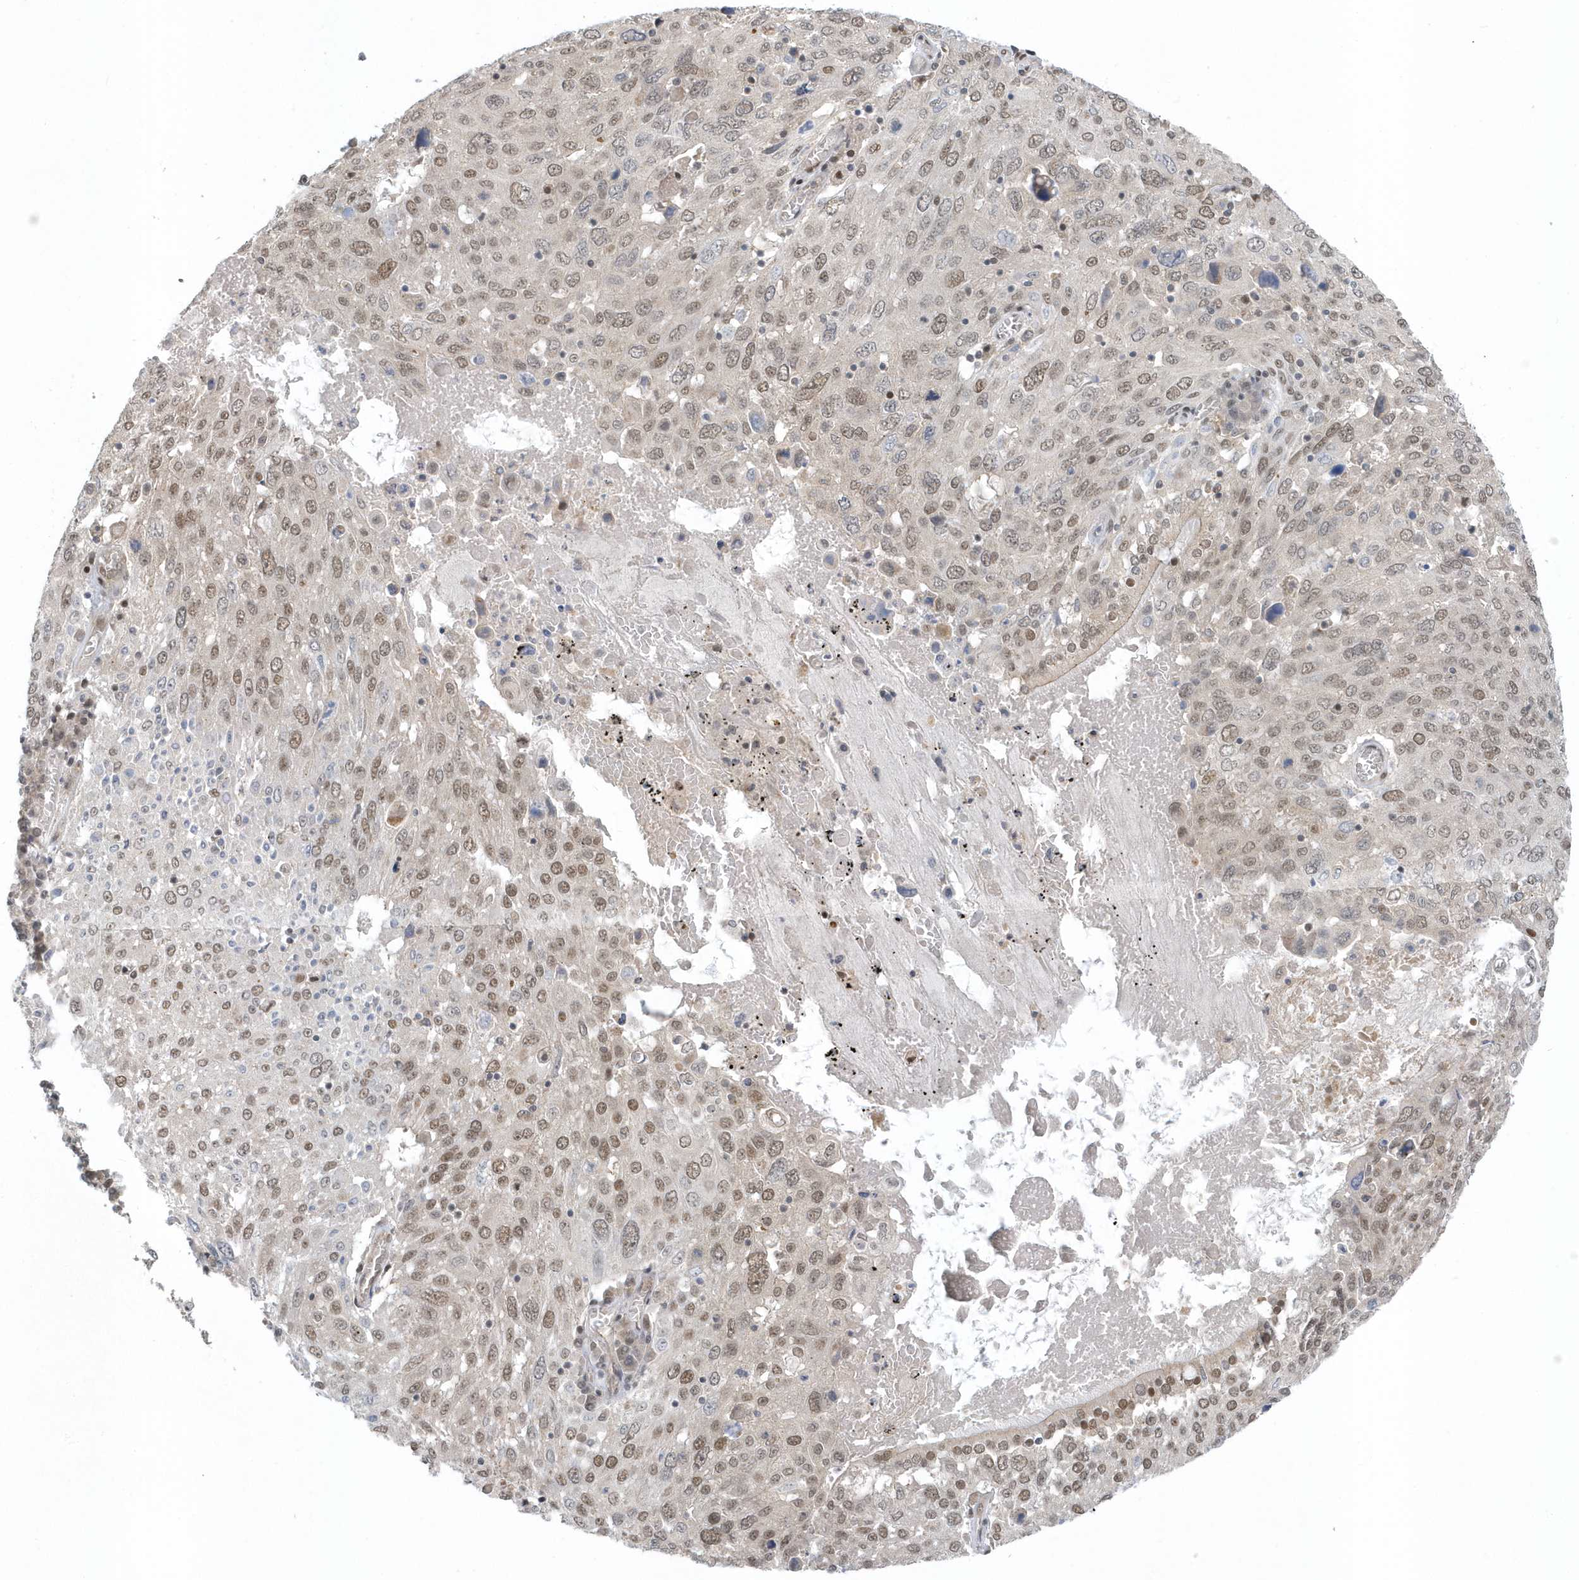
{"staining": {"intensity": "moderate", "quantity": "25%-75%", "location": "nuclear"}, "tissue": "lung cancer", "cell_type": "Tumor cells", "image_type": "cancer", "snomed": [{"axis": "morphology", "description": "Squamous cell carcinoma, NOS"}, {"axis": "topography", "description": "Lung"}], "caption": "A histopathology image showing moderate nuclear positivity in approximately 25%-75% of tumor cells in lung squamous cell carcinoma, as visualized by brown immunohistochemical staining.", "gene": "USP53", "patient": {"sex": "male", "age": 65}}